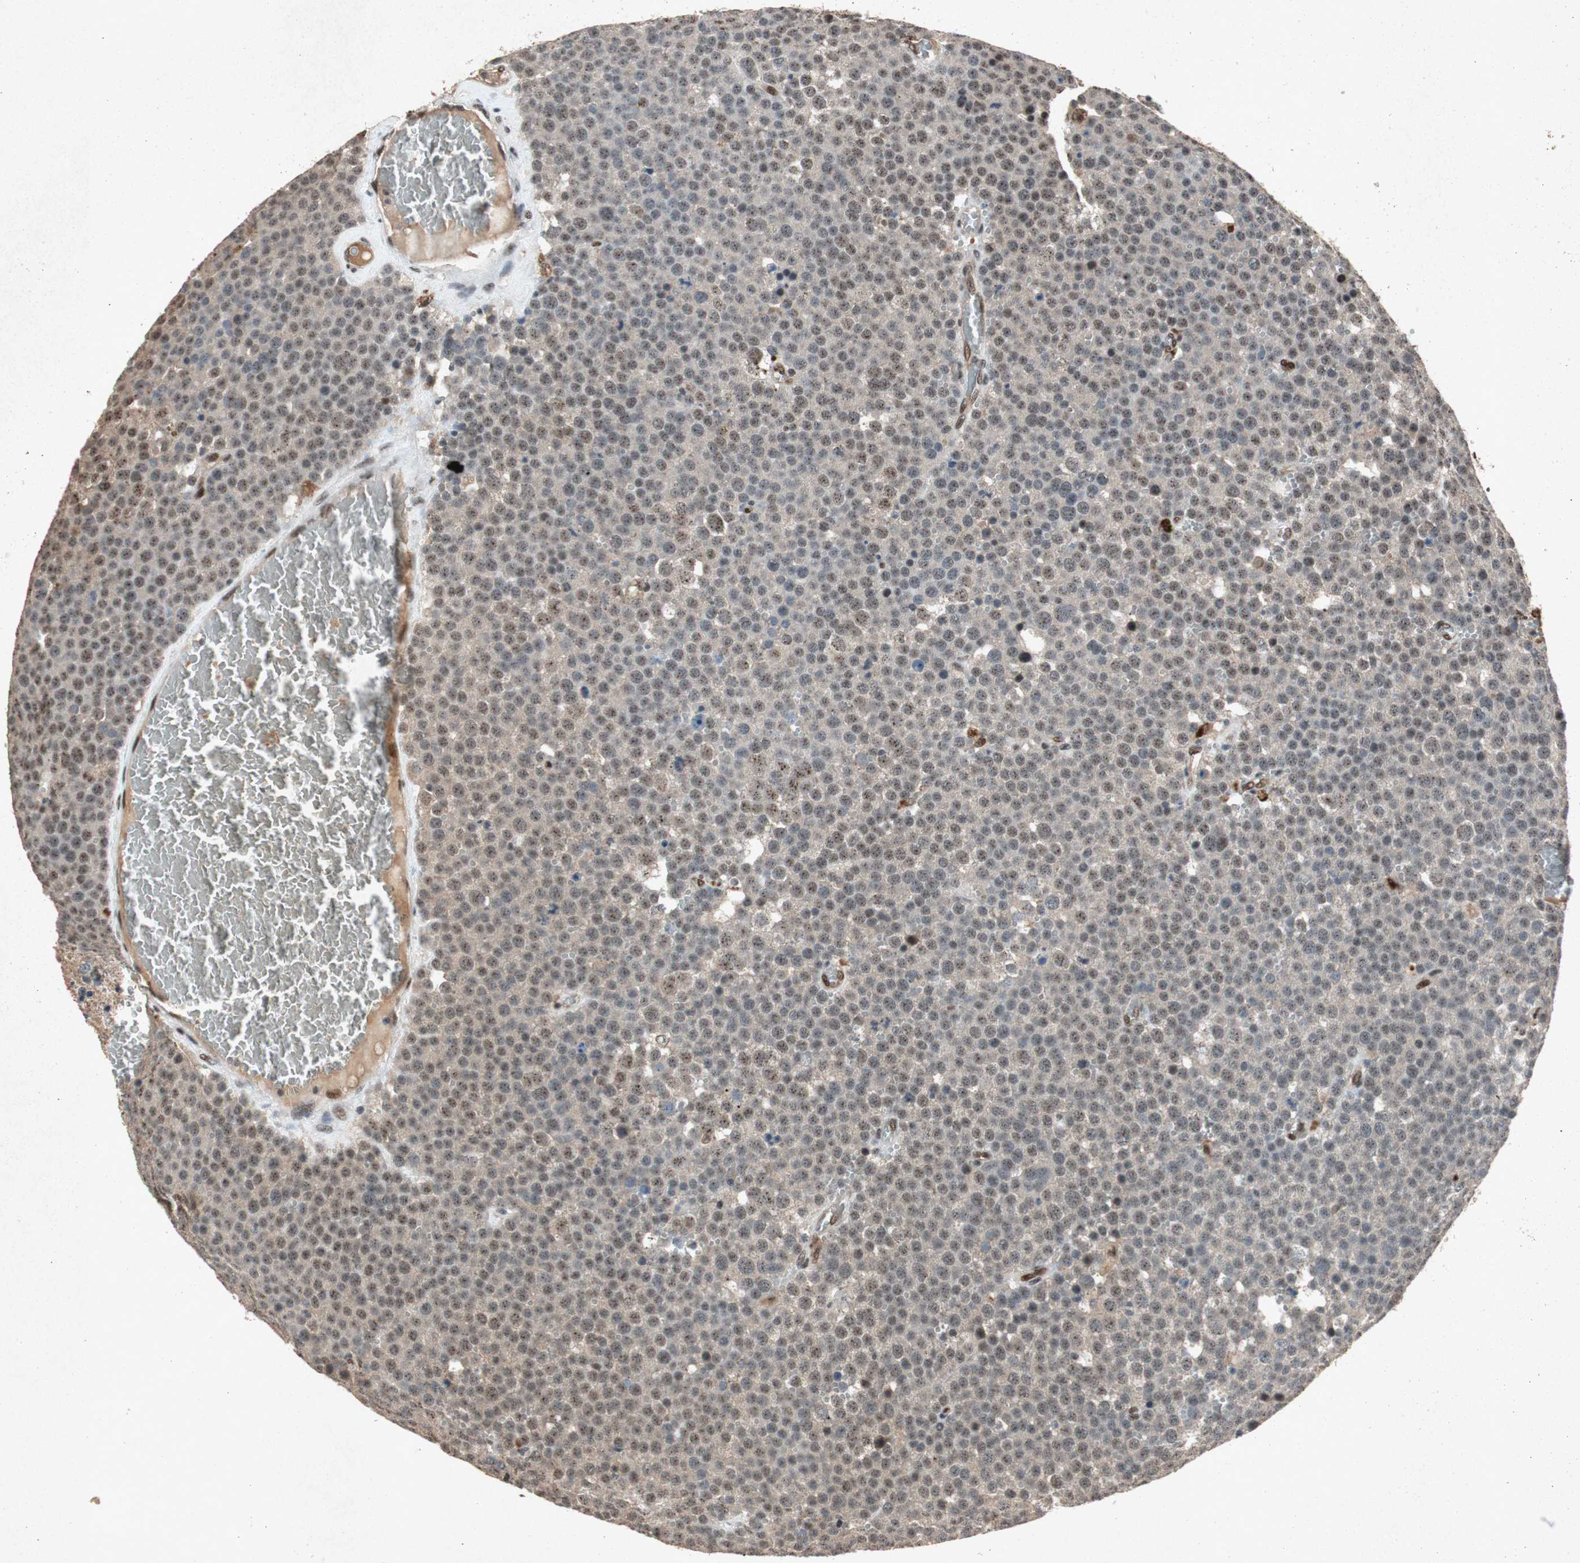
{"staining": {"intensity": "weak", "quantity": ">75%", "location": "nuclear"}, "tissue": "testis cancer", "cell_type": "Tumor cells", "image_type": "cancer", "snomed": [{"axis": "morphology", "description": "Seminoma, NOS"}, {"axis": "topography", "description": "Testis"}], "caption": "About >75% of tumor cells in human testis seminoma display weak nuclear protein staining as visualized by brown immunohistochemical staining.", "gene": "PML", "patient": {"sex": "male", "age": 71}}